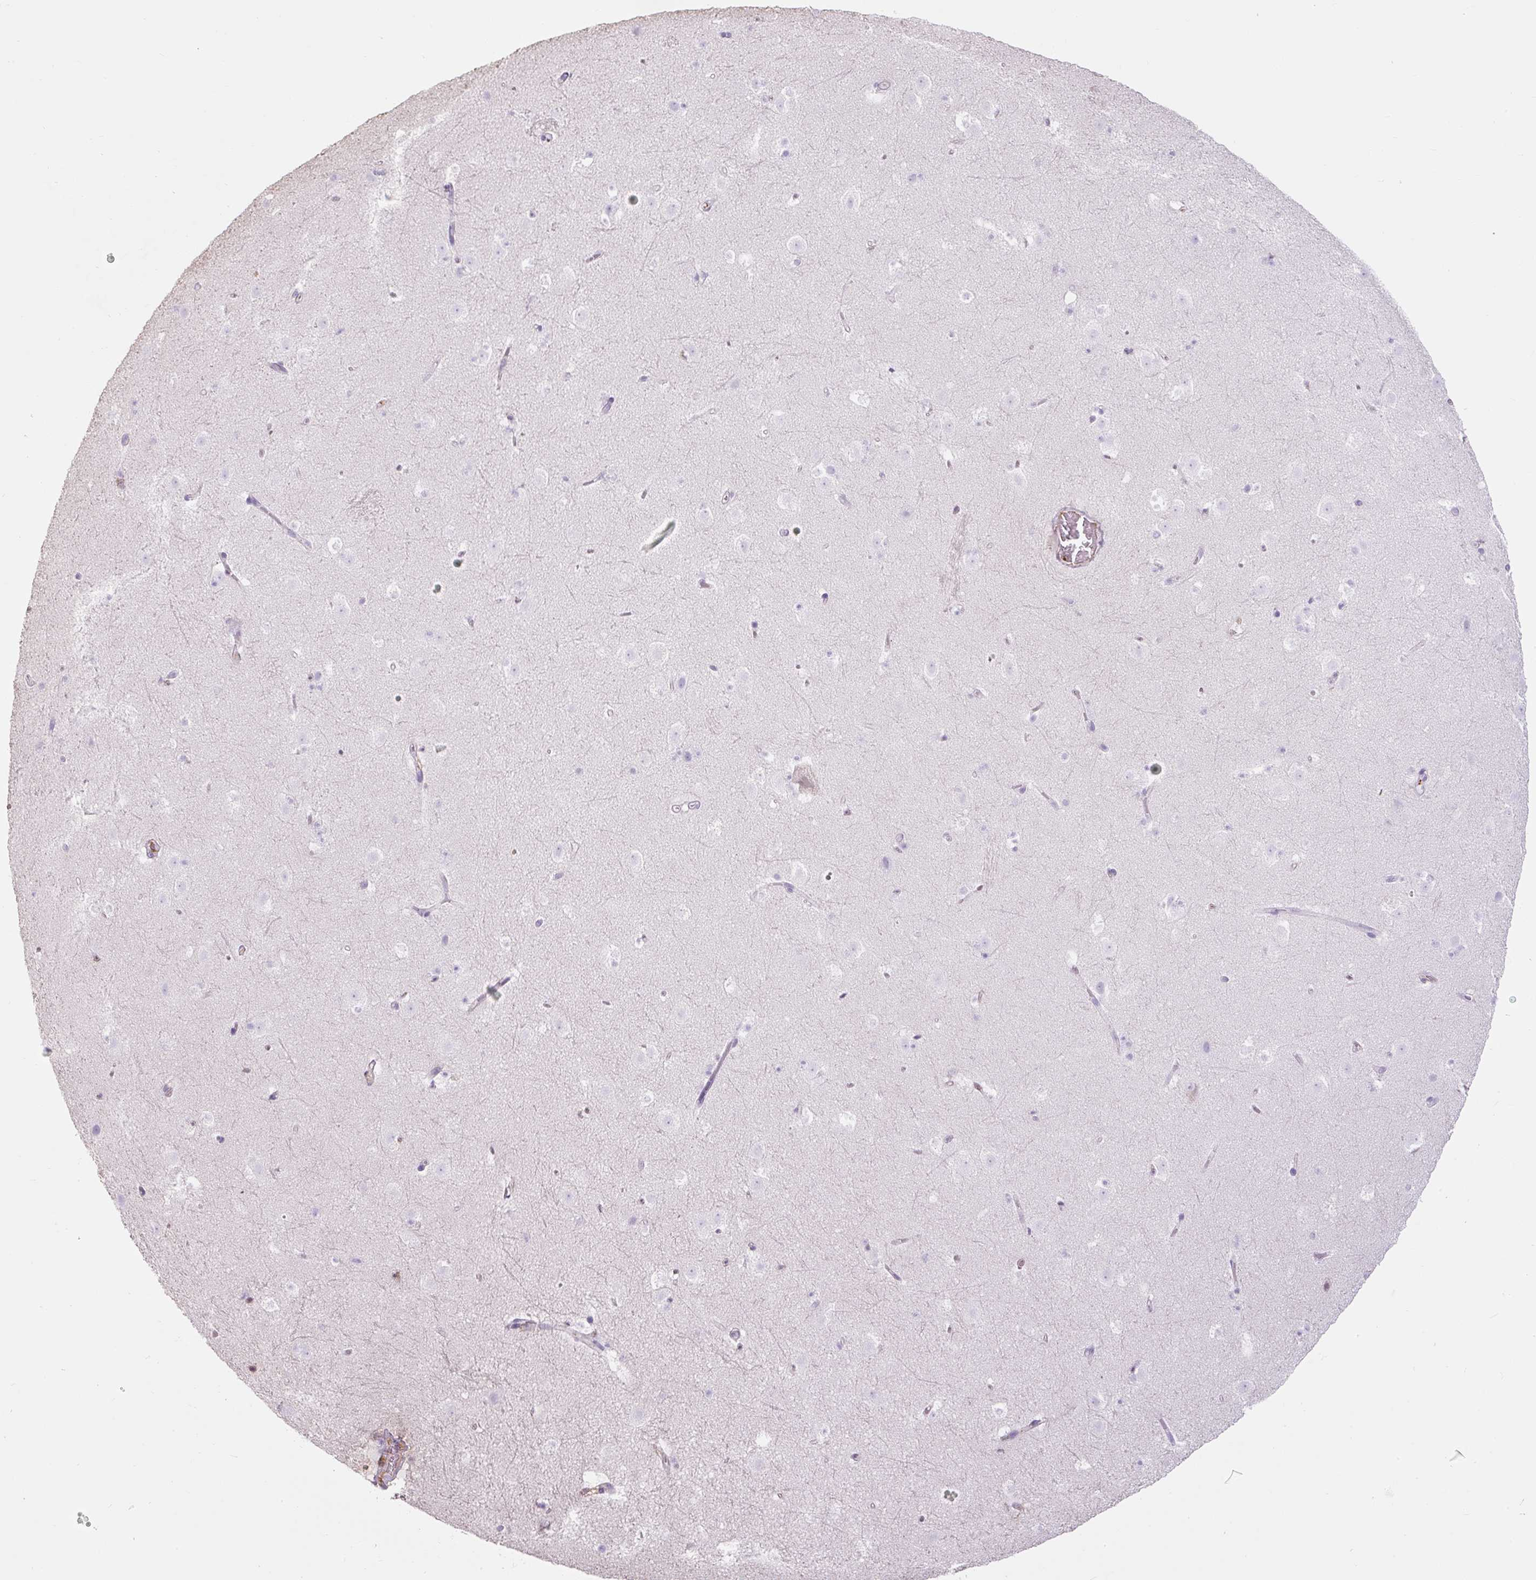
{"staining": {"intensity": "negative", "quantity": "none", "location": "none"}, "tissue": "caudate", "cell_type": "Glial cells", "image_type": "normal", "snomed": [{"axis": "morphology", "description": "Normal tissue, NOS"}, {"axis": "topography", "description": "Lateral ventricle wall"}], "caption": "A high-resolution histopathology image shows immunohistochemistry staining of unremarkable caudate, which exhibits no significant expression in glial cells.", "gene": "APOA1", "patient": {"sex": "male", "age": 37}}